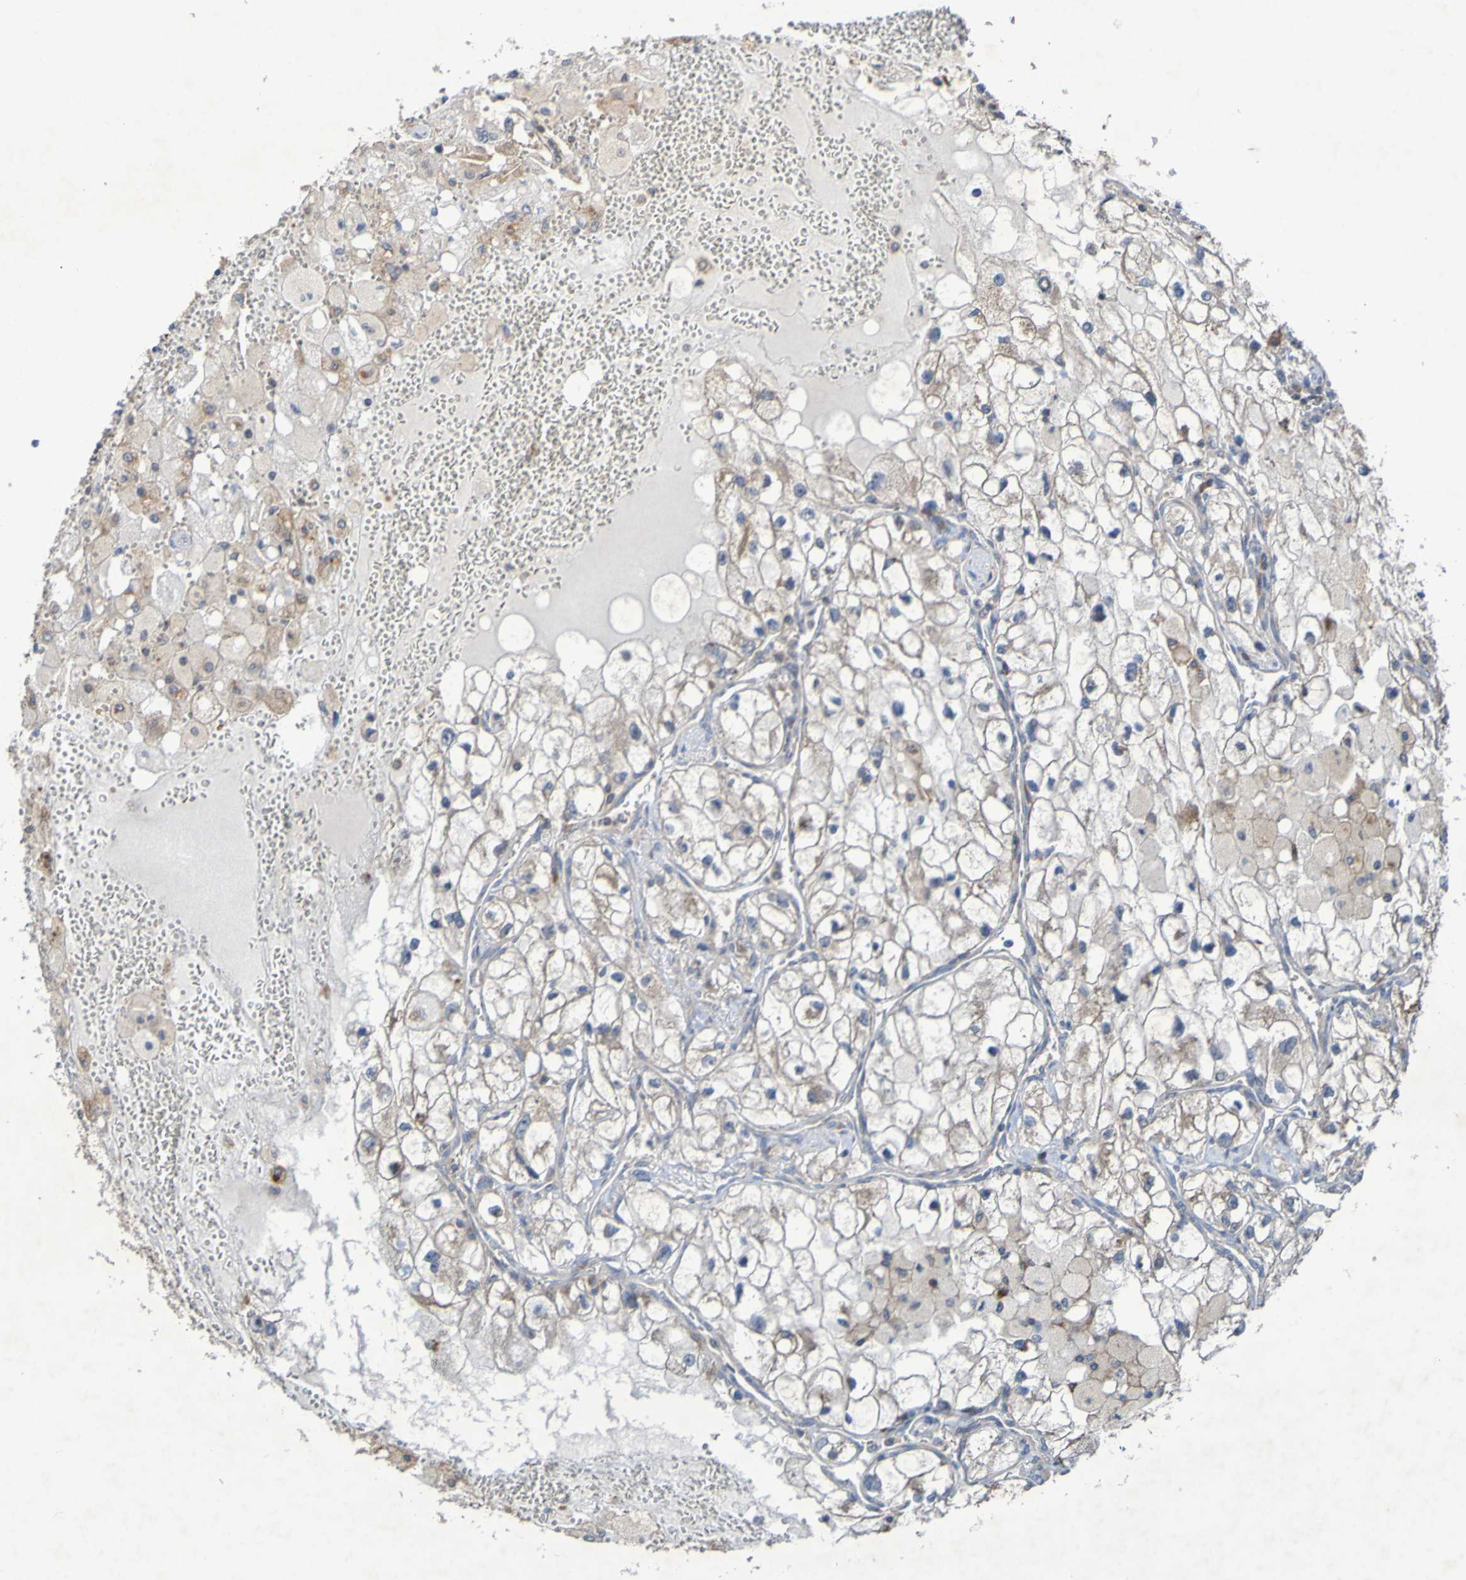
{"staining": {"intensity": "weak", "quantity": "<25%", "location": "cytoplasmic/membranous"}, "tissue": "renal cancer", "cell_type": "Tumor cells", "image_type": "cancer", "snomed": [{"axis": "morphology", "description": "Adenocarcinoma, NOS"}, {"axis": "topography", "description": "Kidney"}], "caption": "Tumor cells are negative for brown protein staining in adenocarcinoma (renal).", "gene": "SDK1", "patient": {"sex": "female", "age": 70}}